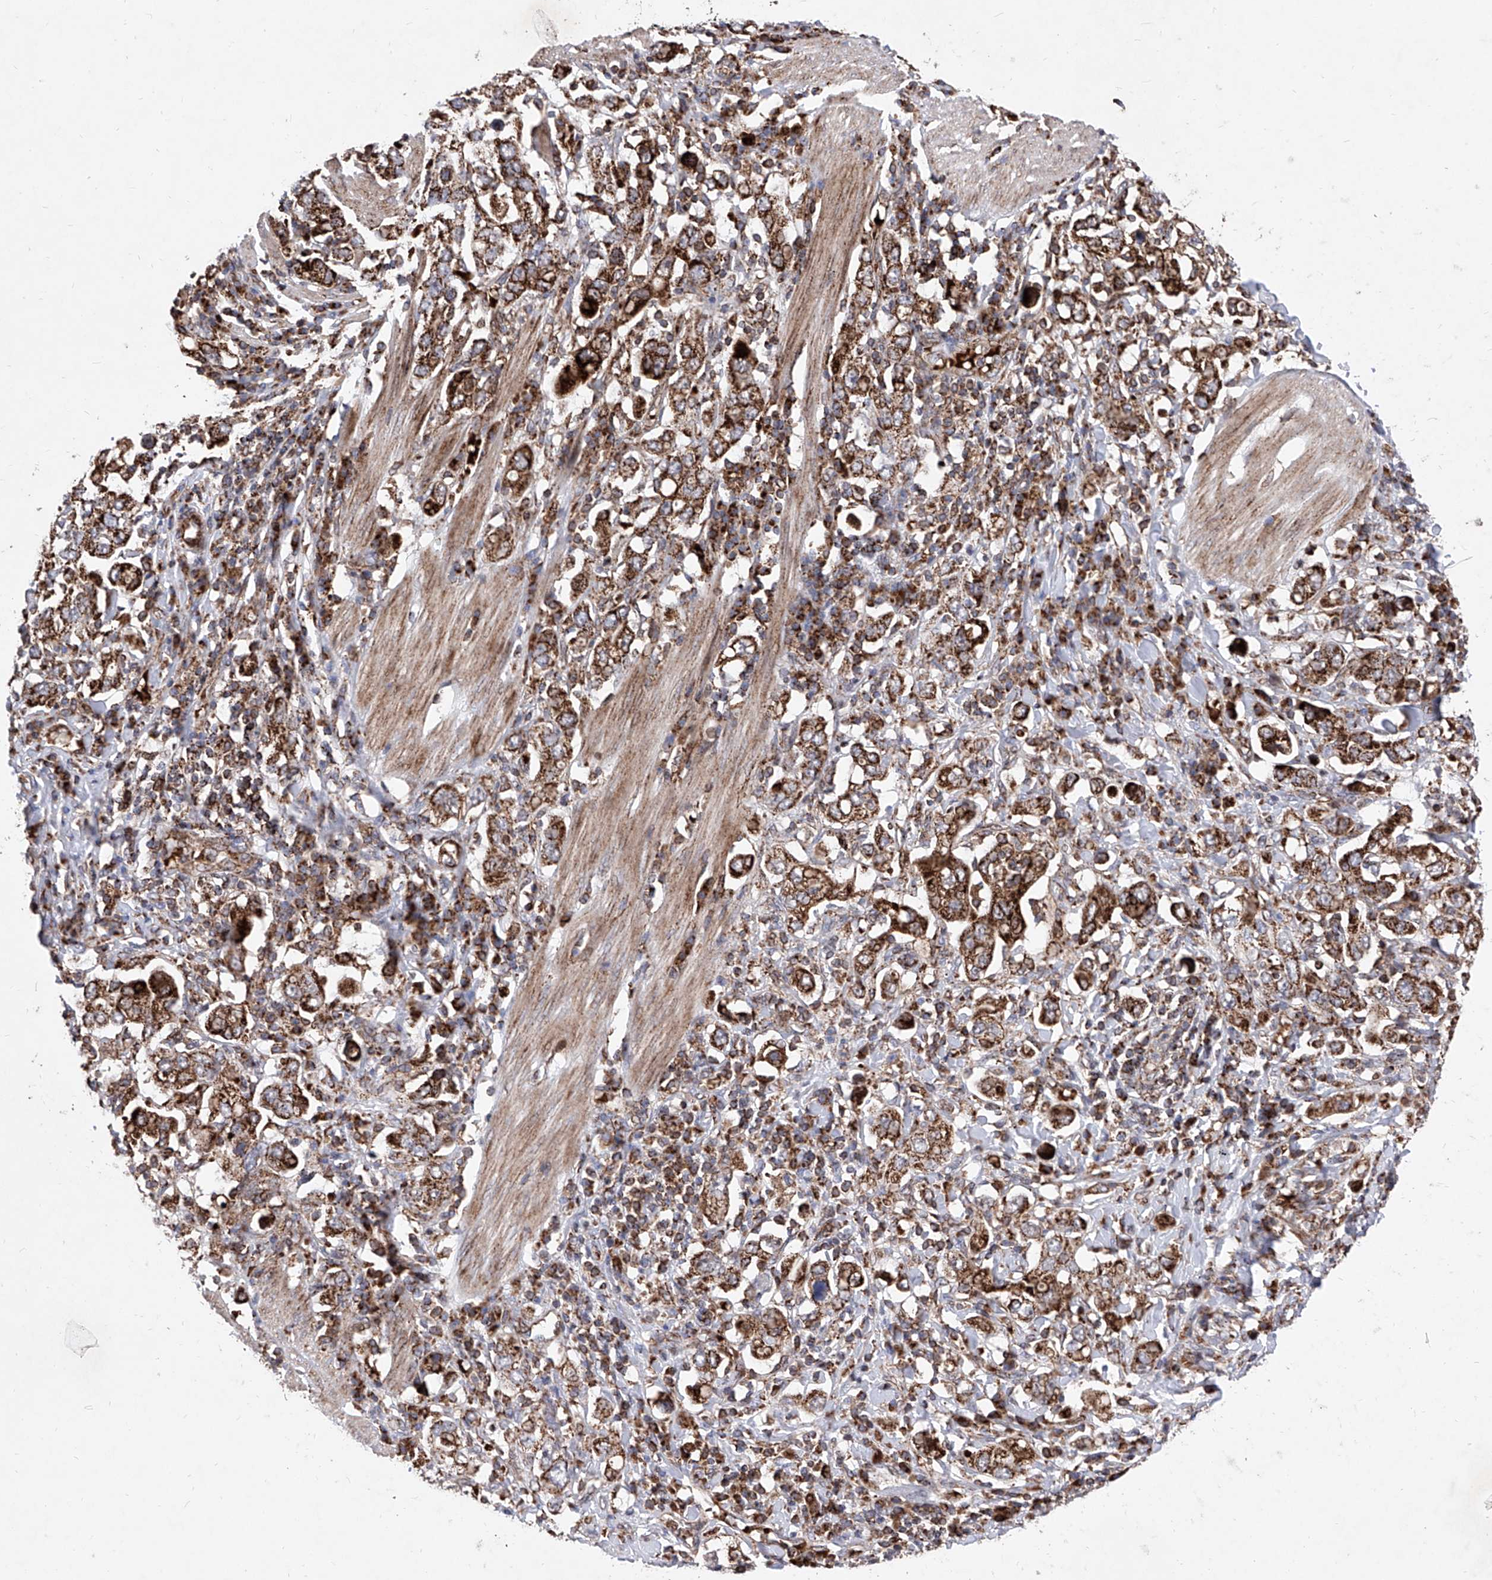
{"staining": {"intensity": "strong", "quantity": ">75%", "location": "cytoplasmic/membranous"}, "tissue": "stomach cancer", "cell_type": "Tumor cells", "image_type": "cancer", "snomed": [{"axis": "morphology", "description": "Adenocarcinoma, NOS"}, {"axis": "topography", "description": "Stomach, upper"}], "caption": "Adenocarcinoma (stomach) stained with a brown dye shows strong cytoplasmic/membranous positive expression in about >75% of tumor cells.", "gene": "SEMA6A", "patient": {"sex": "male", "age": 62}}